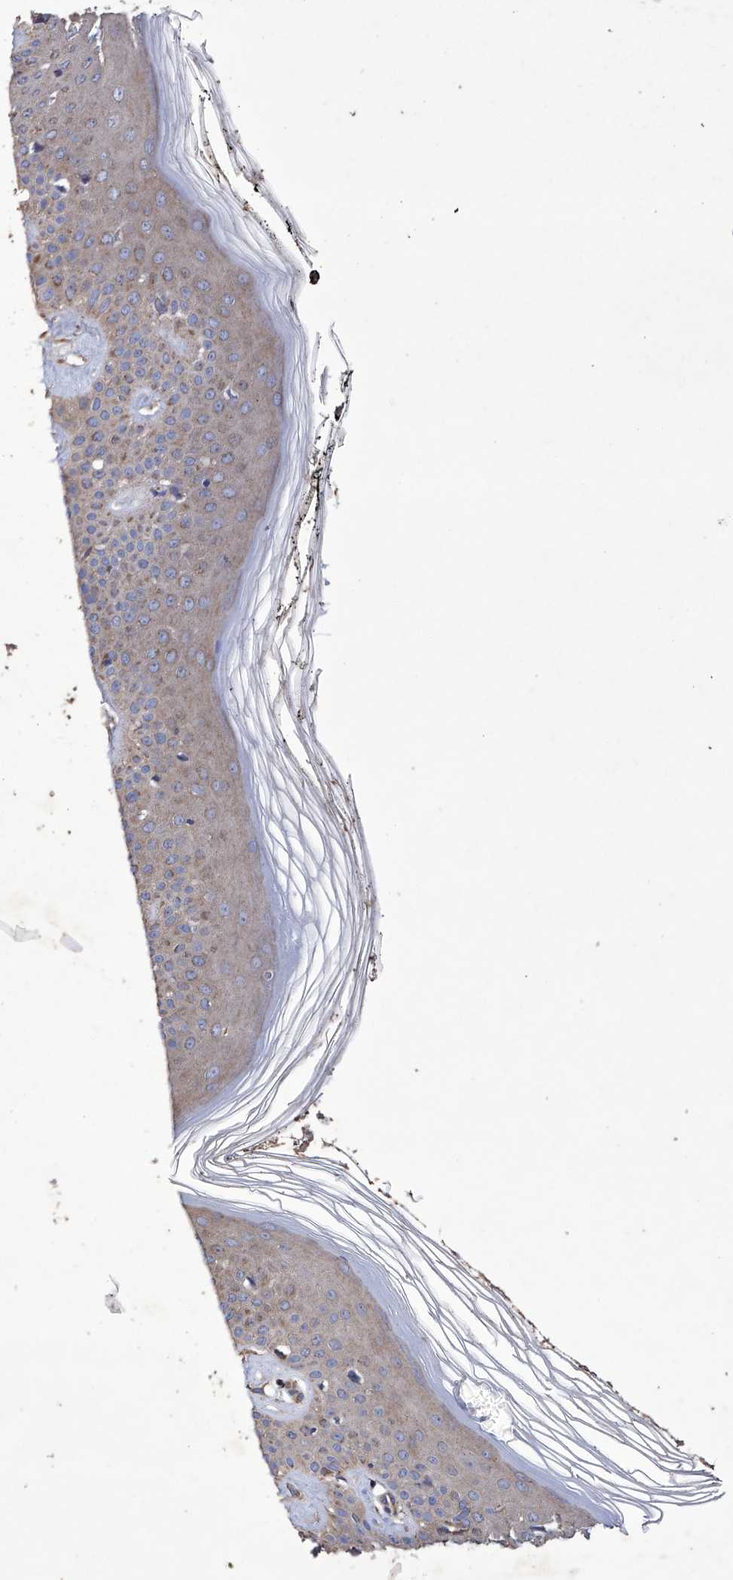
{"staining": {"intensity": "moderate", "quantity": ">75%", "location": "cytoplasmic/membranous"}, "tissue": "skin", "cell_type": "Fibroblasts", "image_type": "normal", "snomed": [{"axis": "morphology", "description": "Normal tissue, NOS"}, {"axis": "topography", "description": "Skin"}], "caption": "Immunohistochemistry (IHC) staining of unremarkable skin, which reveals medium levels of moderate cytoplasmic/membranous staining in about >75% of fibroblasts indicating moderate cytoplasmic/membranous protein positivity. The staining was performed using DAB (brown) for protein detection and nuclei were counterstained in hematoxylin (blue).", "gene": "EFCAB2", "patient": {"sex": "female", "age": 64}}